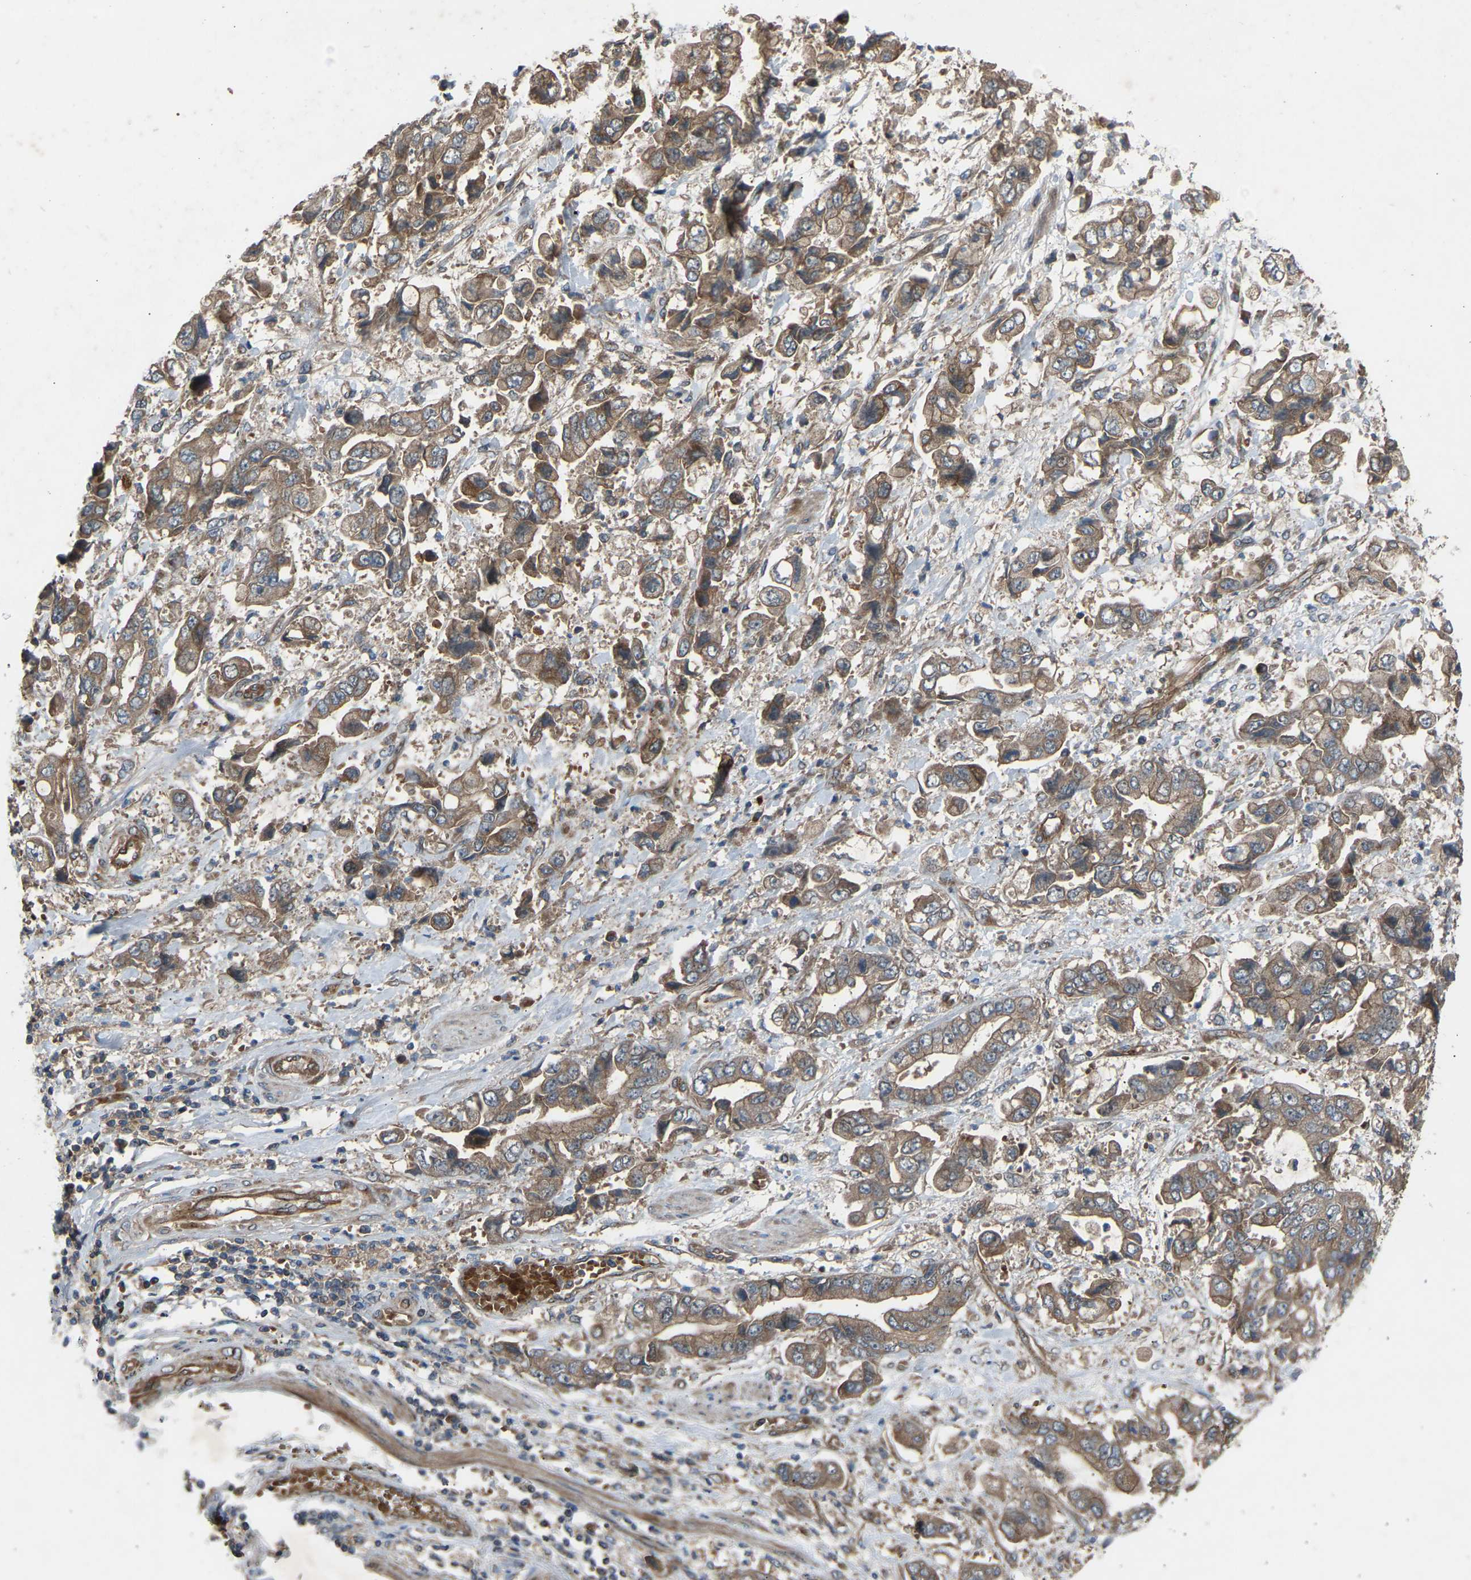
{"staining": {"intensity": "moderate", "quantity": "25%-75%", "location": "cytoplasmic/membranous"}, "tissue": "stomach cancer", "cell_type": "Tumor cells", "image_type": "cancer", "snomed": [{"axis": "morphology", "description": "Normal tissue, NOS"}, {"axis": "morphology", "description": "Adenocarcinoma, NOS"}, {"axis": "topography", "description": "Stomach"}], "caption": "Immunohistochemical staining of stomach cancer (adenocarcinoma) shows medium levels of moderate cytoplasmic/membranous protein positivity in approximately 25%-75% of tumor cells.", "gene": "GAS2L1", "patient": {"sex": "male", "age": 62}}